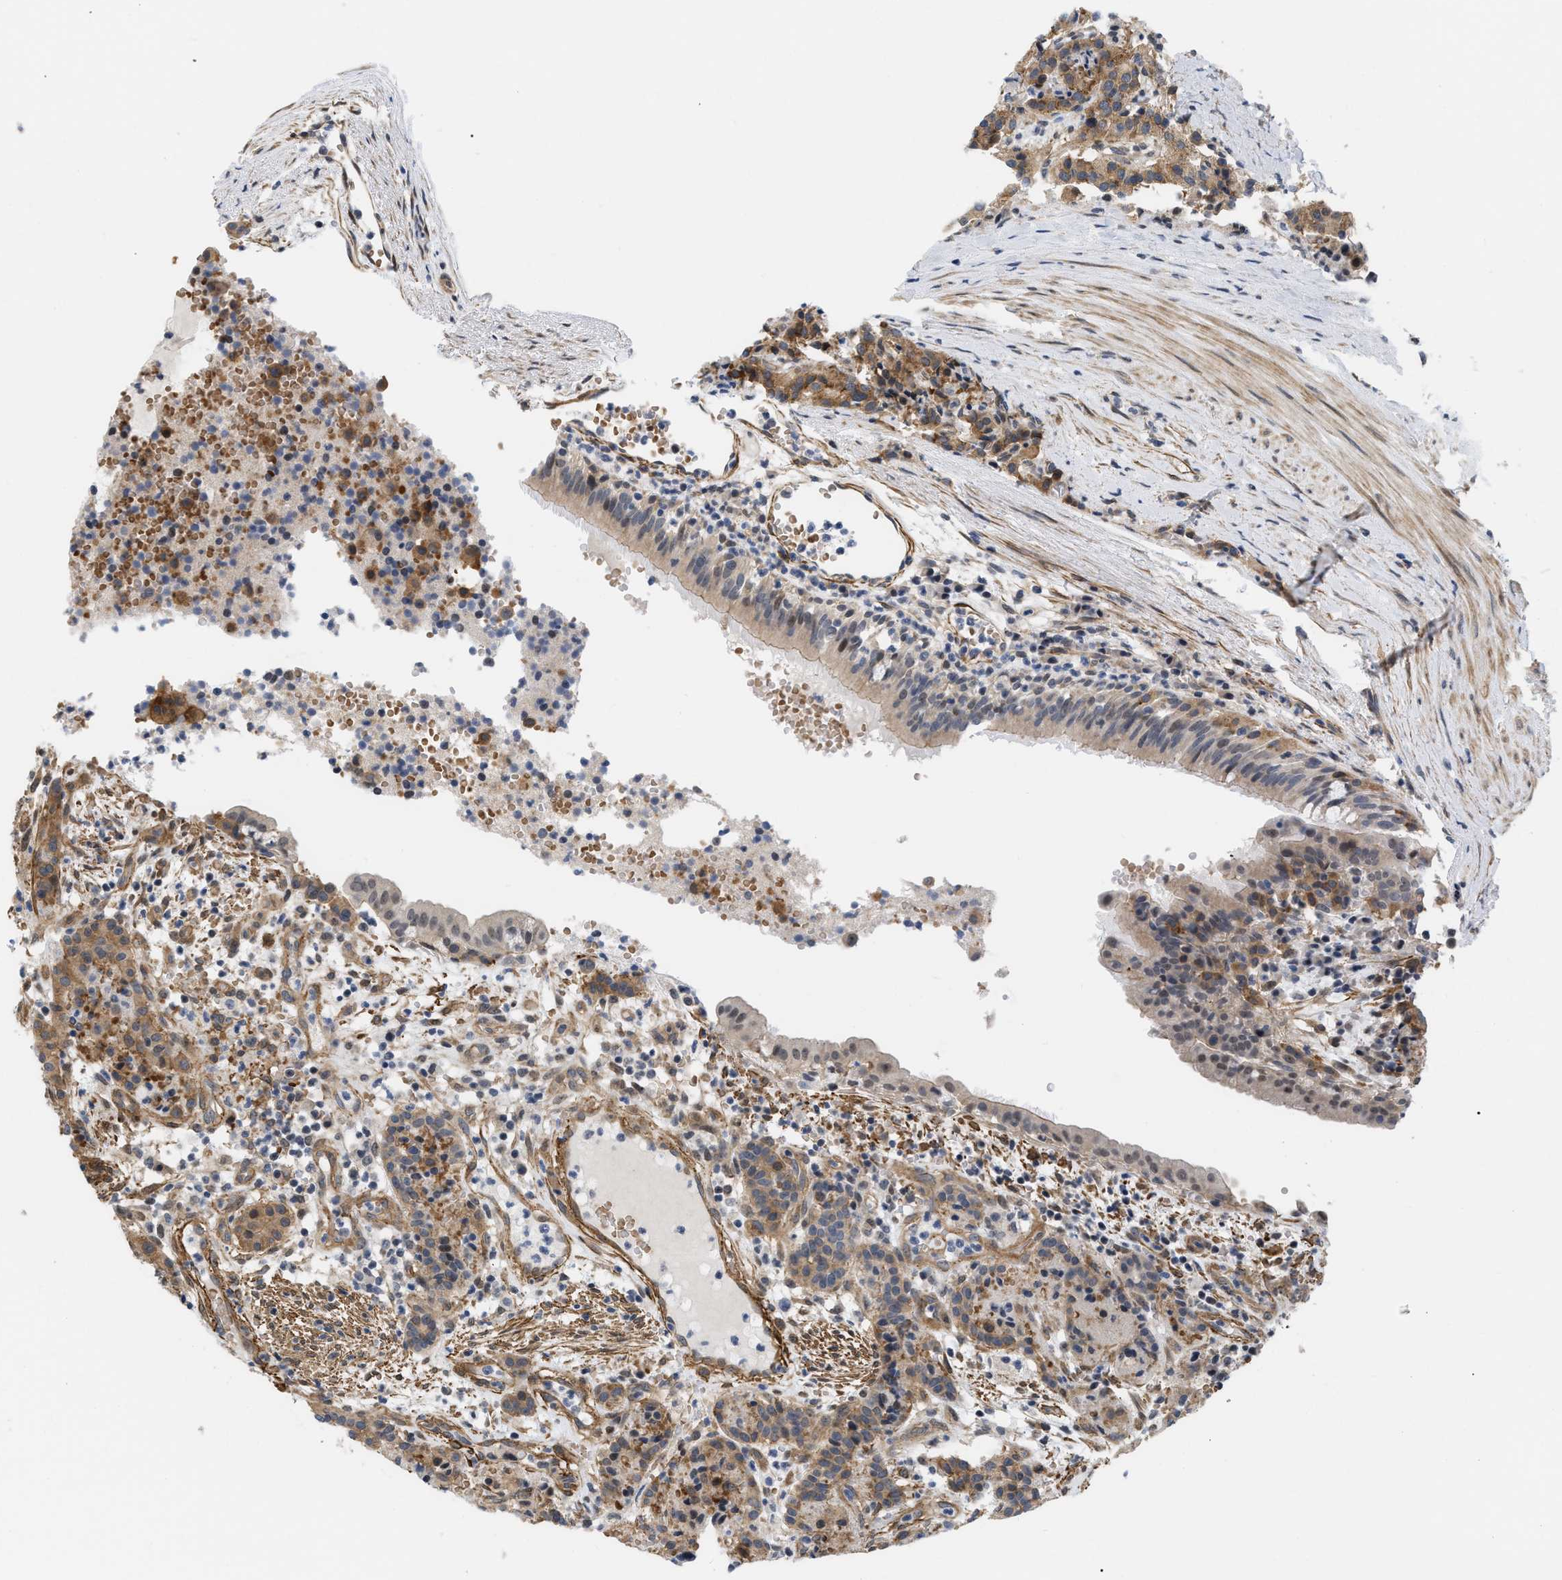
{"staining": {"intensity": "moderate", "quantity": ">75%", "location": "cytoplasmic/membranous"}, "tissue": "carcinoid", "cell_type": "Tumor cells", "image_type": "cancer", "snomed": [{"axis": "morphology", "description": "Carcinoid, malignant, NOS"}, {"axis": "topography", "description": "Lung"}], "caption": "This is a histology image of immunohistochemistry (IHC) staining of carcinoid, which shows moderate staining in the cytoplasmic/membranous of tumor cells.", "gene": "GPRASP2", "patient": {"sex": "male", "age": 30}}